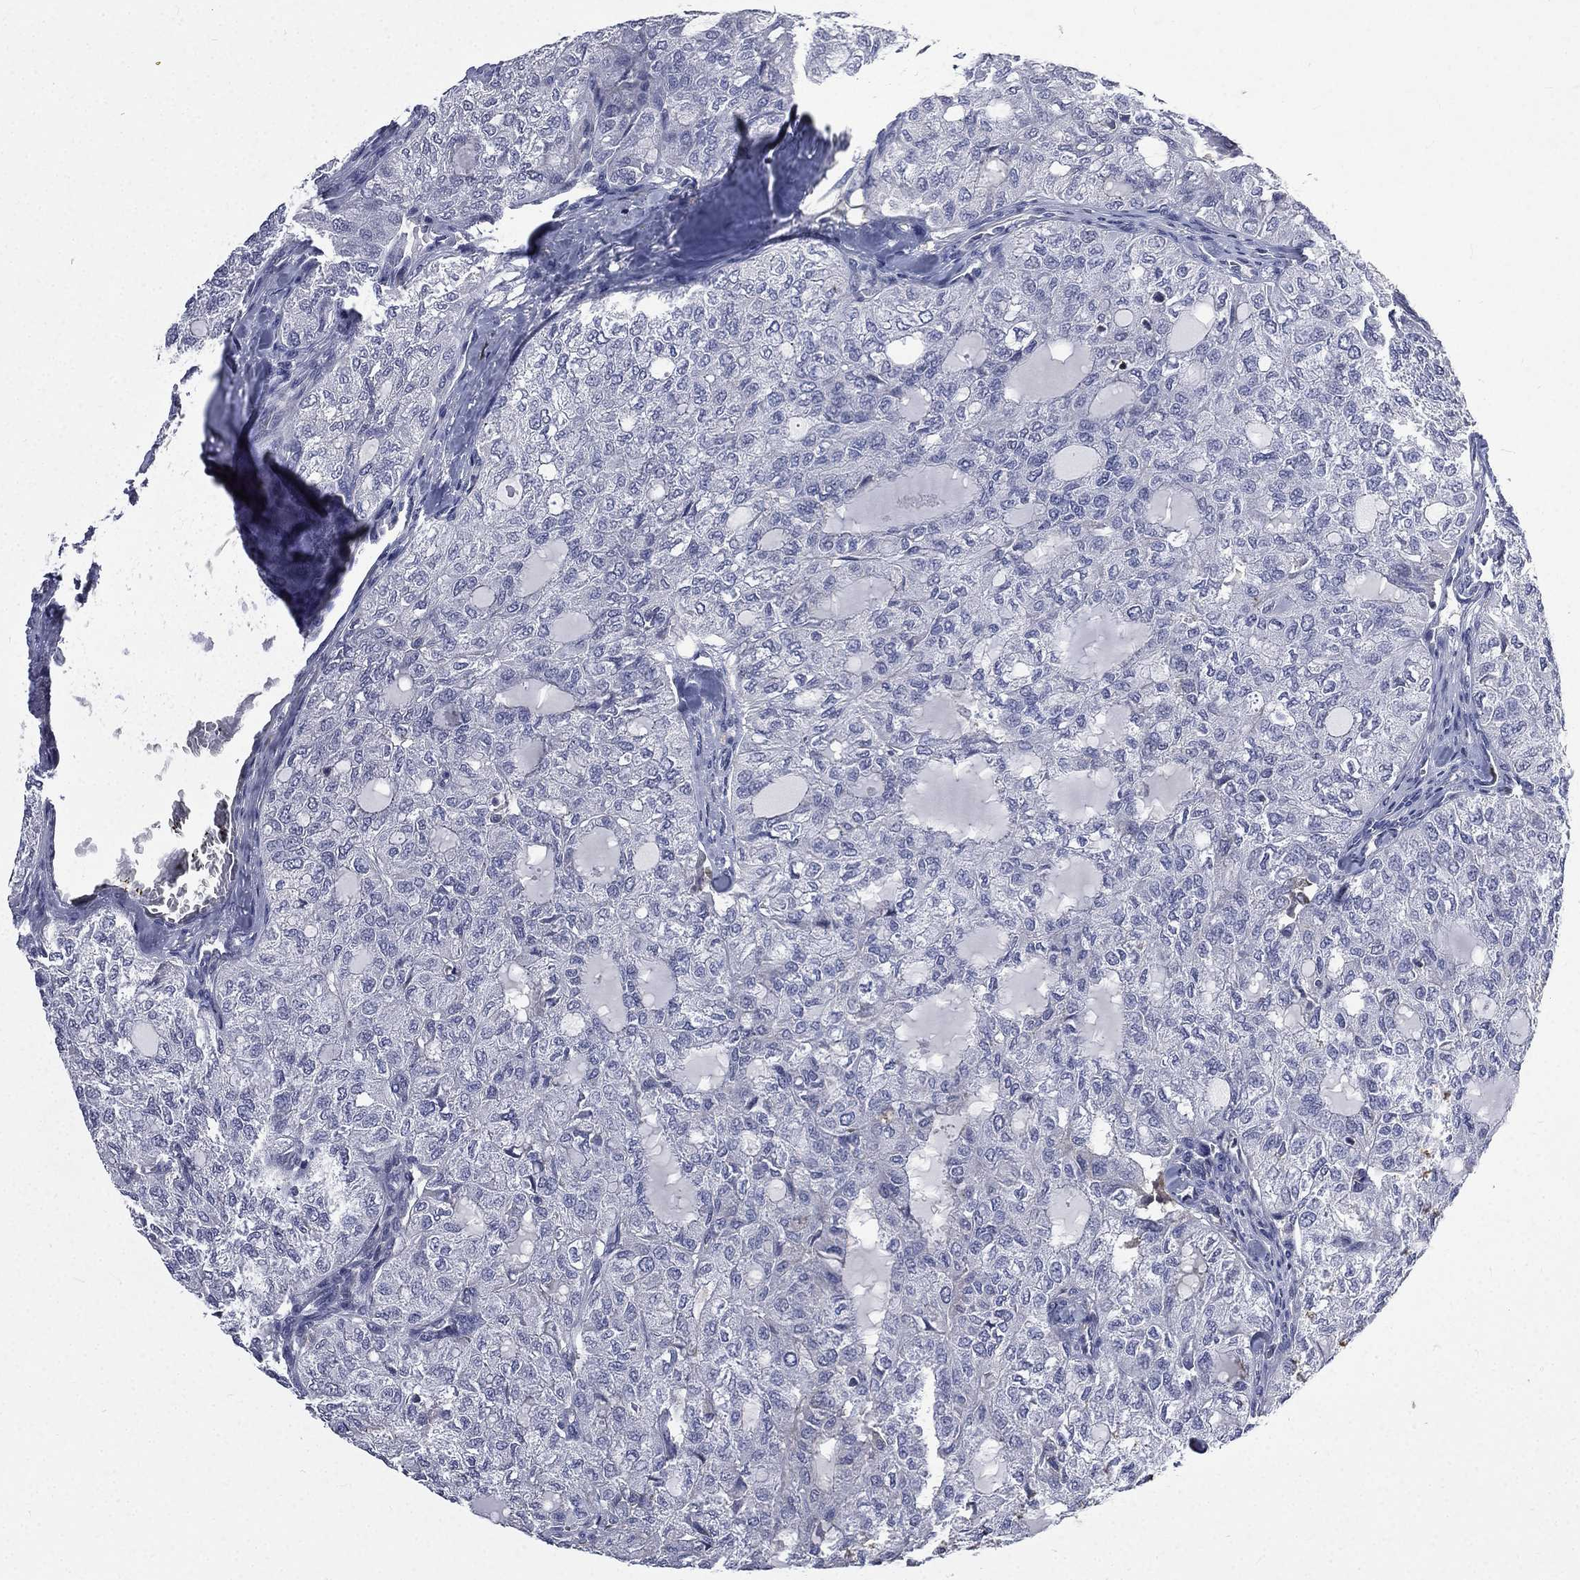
{"staining": {"intensity": "negative", "quantity": "none", "location": "none"}, "tissue": "thyroid cancer", "cell_type": "Tumor cells", "image_type": "cancer", "snomed": [{"axis": "morphology", "description": "Follicular adenoma carcinoma, NOS"}, {"axis": "topography", "description": "Thyroid gland"}], "caption": "Immunohistochemical staining of thyroid follicular adenoma carcinoma displays no significant staining in tumor cells. (DAB (3,3'-diaminobenzidine) immunohistochemistry visualized using brightfield microscopy, high magnification).", "gene": "FGG", "patient": {"sex": "male", "age": 75}}